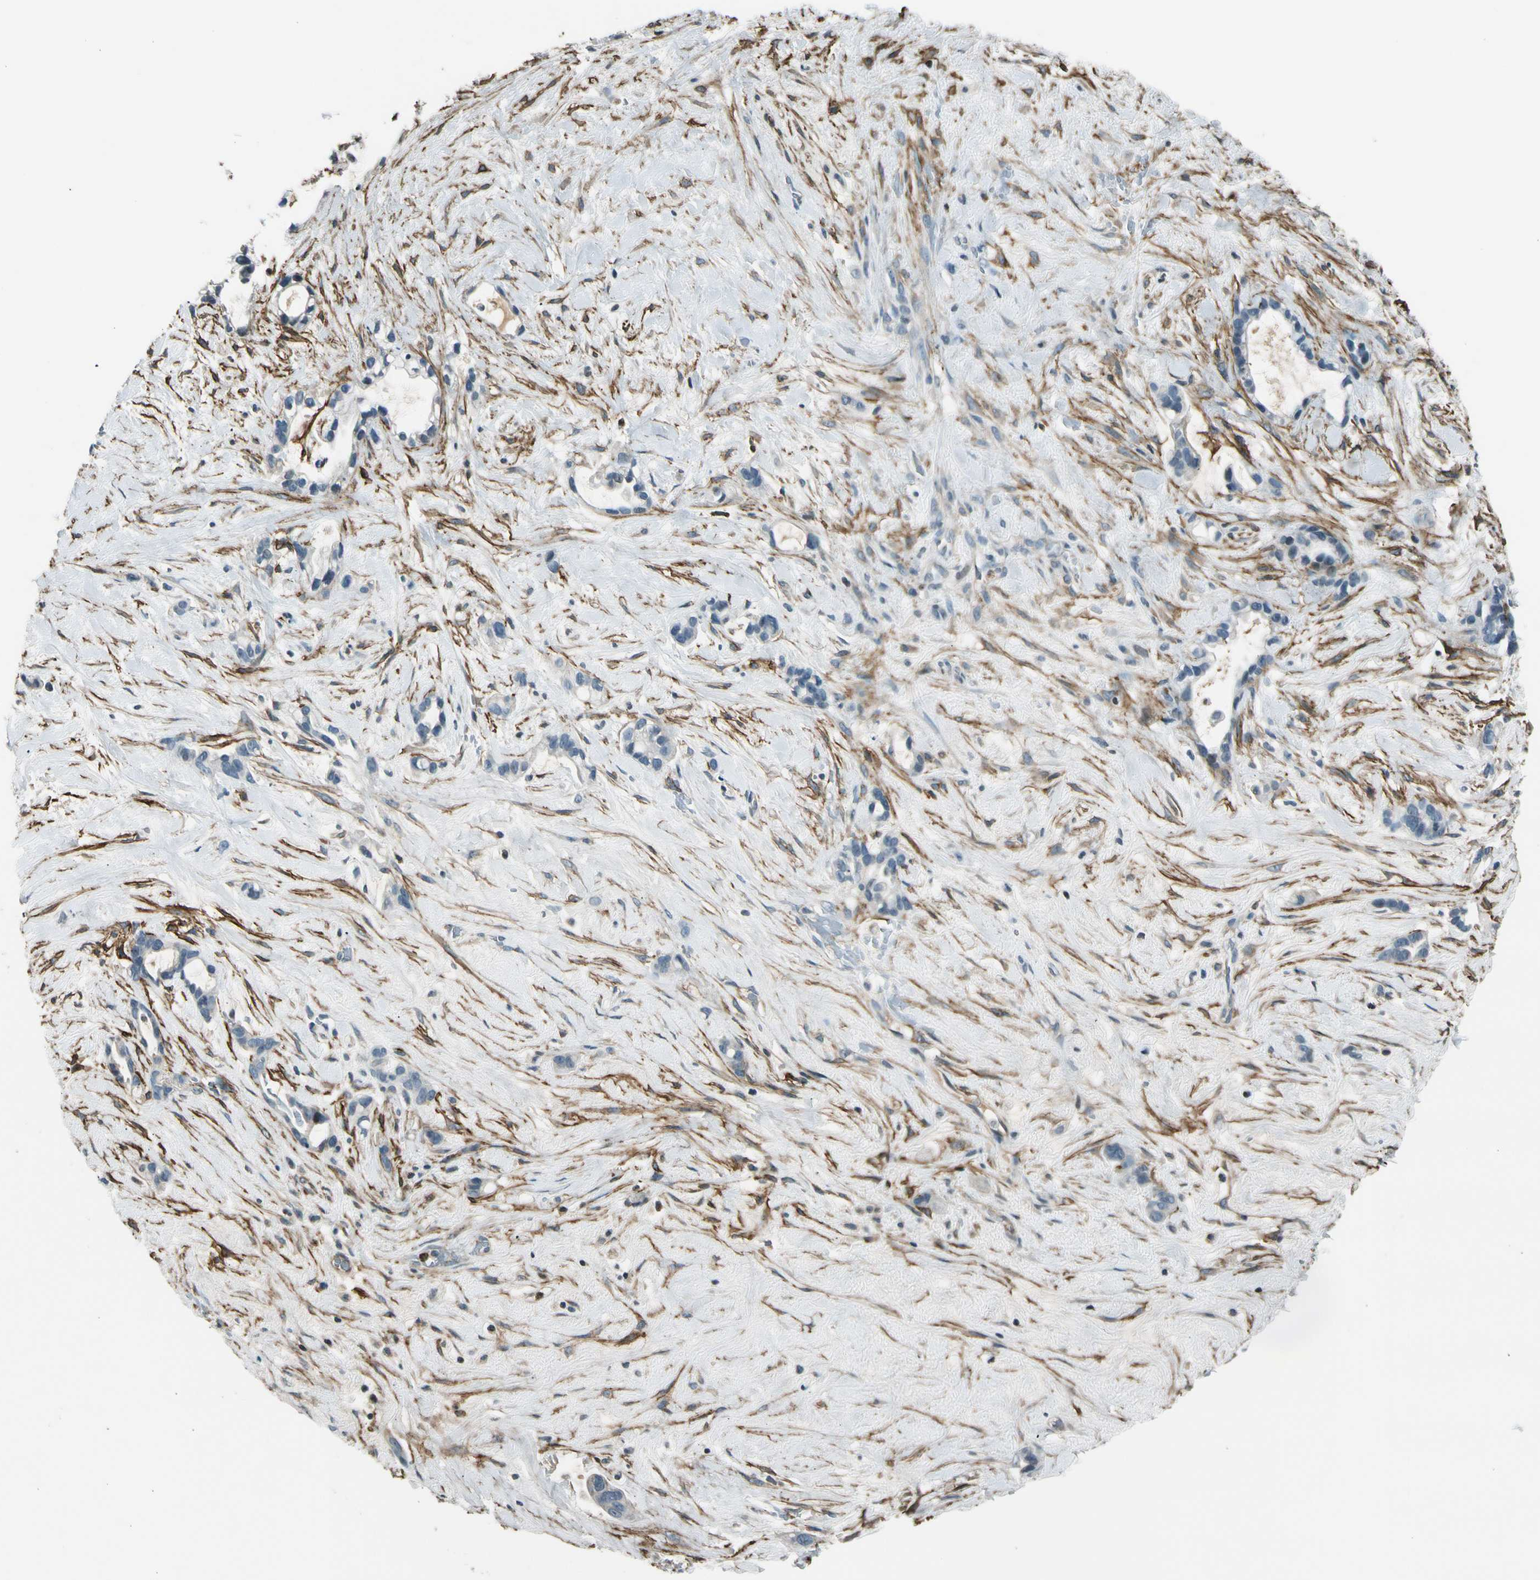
{"staining": {"intensity": "negative", "quantity": "none", "location": "none"}, "tissue": "liver cancer", "cell_type": "Tumor cells", "image_type": "cancer", "snomed": [{"axis": "morphology", "description": "Cholangiocarcinoma"}, {"axis": "topography", "description": "Liver"}], "caption": "Tumor cells are negative for brown protein staining in liver cancer (cholangiocarcinoma).", "gene": "PDPN", "patient": {"sex": "female", "age": 65}}